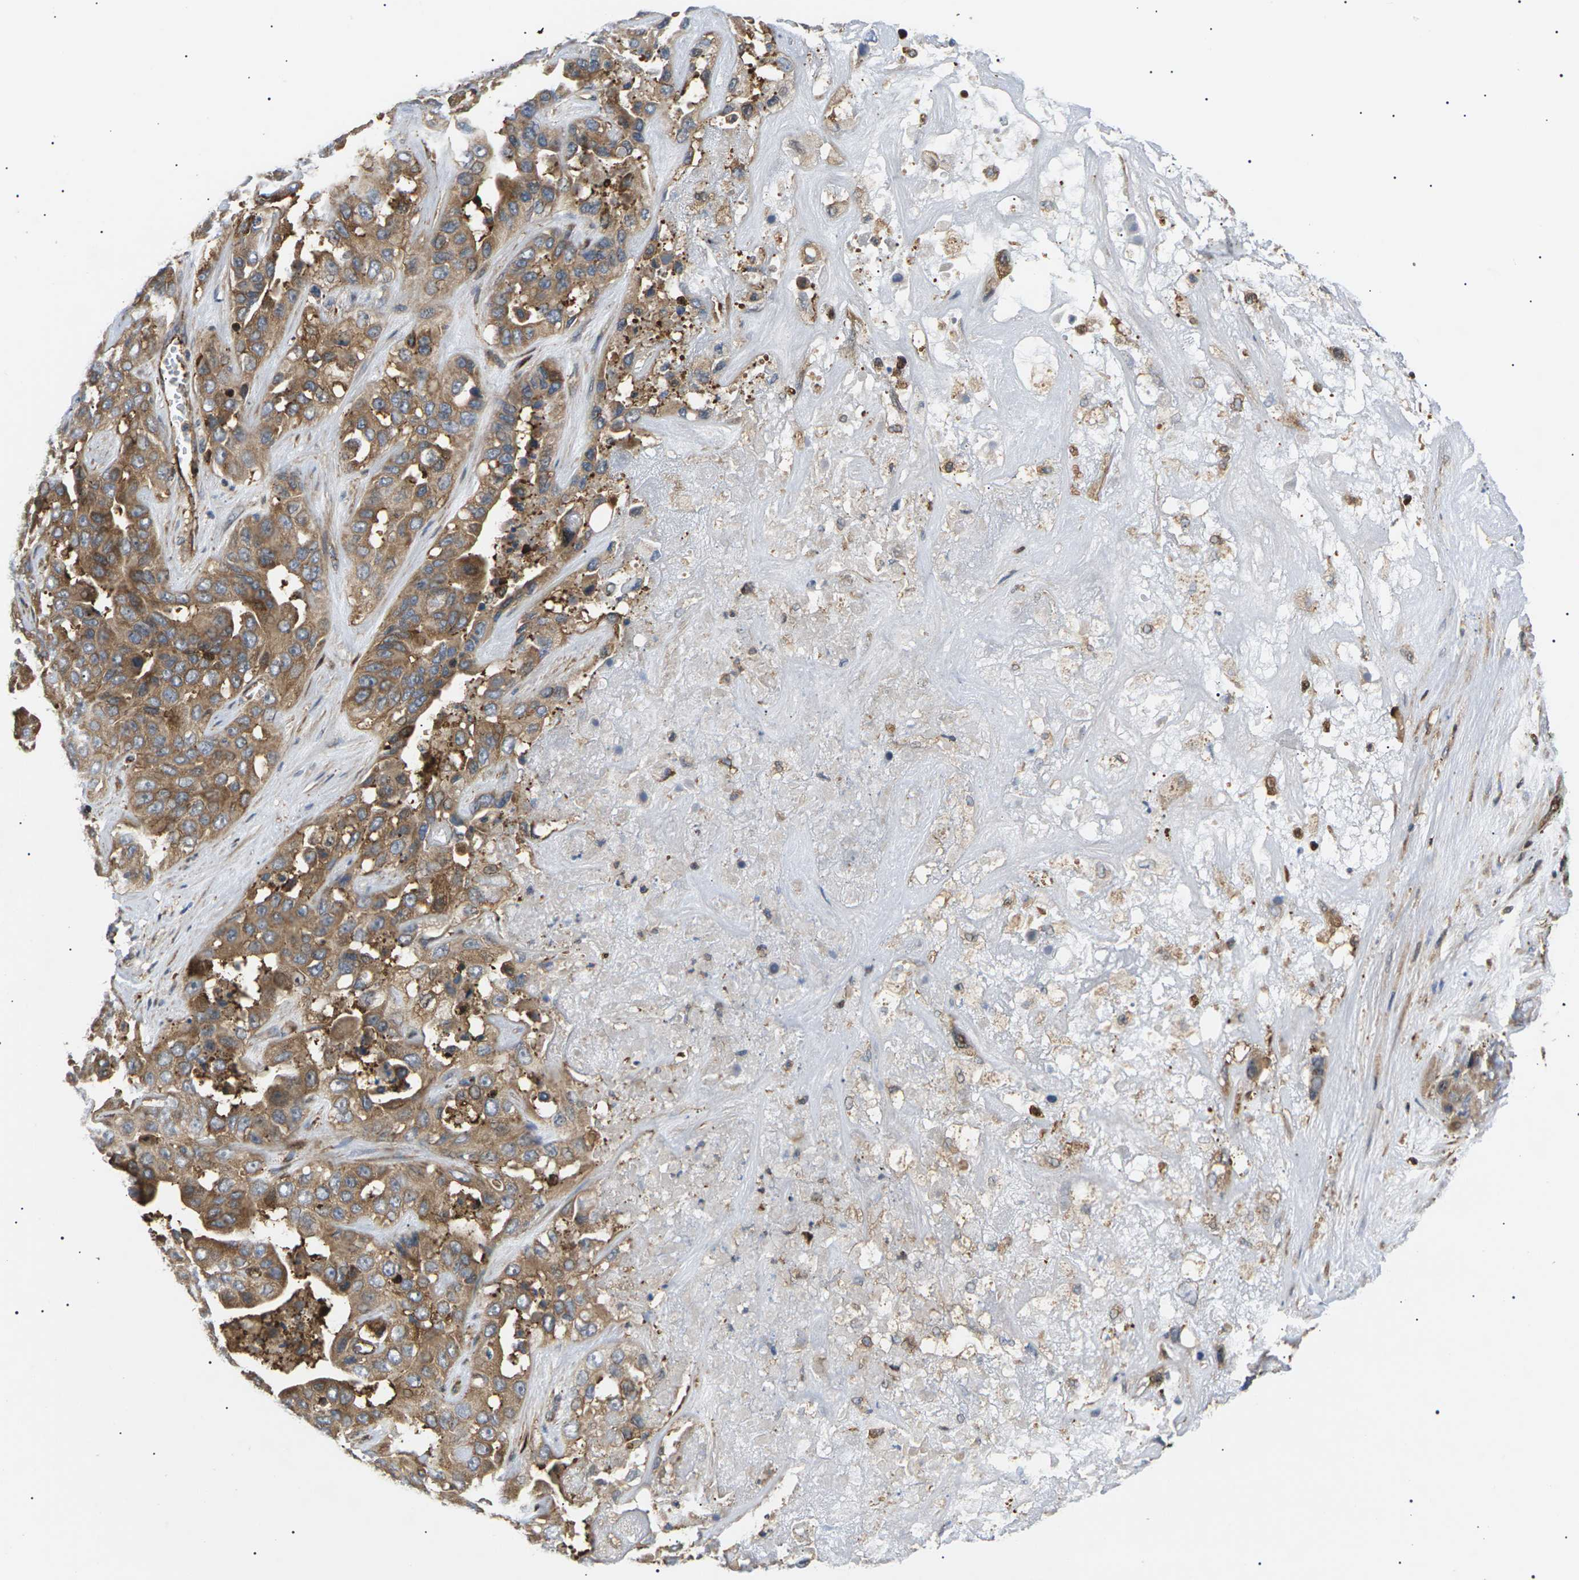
{"staining": {"intensity": "moderate", "quantity": ">75%", "location": "cytoplasmic/membranous"}, "tissue": "liver cancer", "cell_type": "Tumor cells", "image_type": "cancer", "snomed": [{"axis": "morphology", "description": "Cholangiocarcinoma"}, {"axis": "topography", "description": "Liver"}], "caption": "Approximately >75% of tumor cells in human liver cancer show moderate cytoplasmic/membranous protein expression as visualized by brown immunohistochemical staining.", "gene": "TMTC4", "patient": {"sex": "female", "age": 52}}